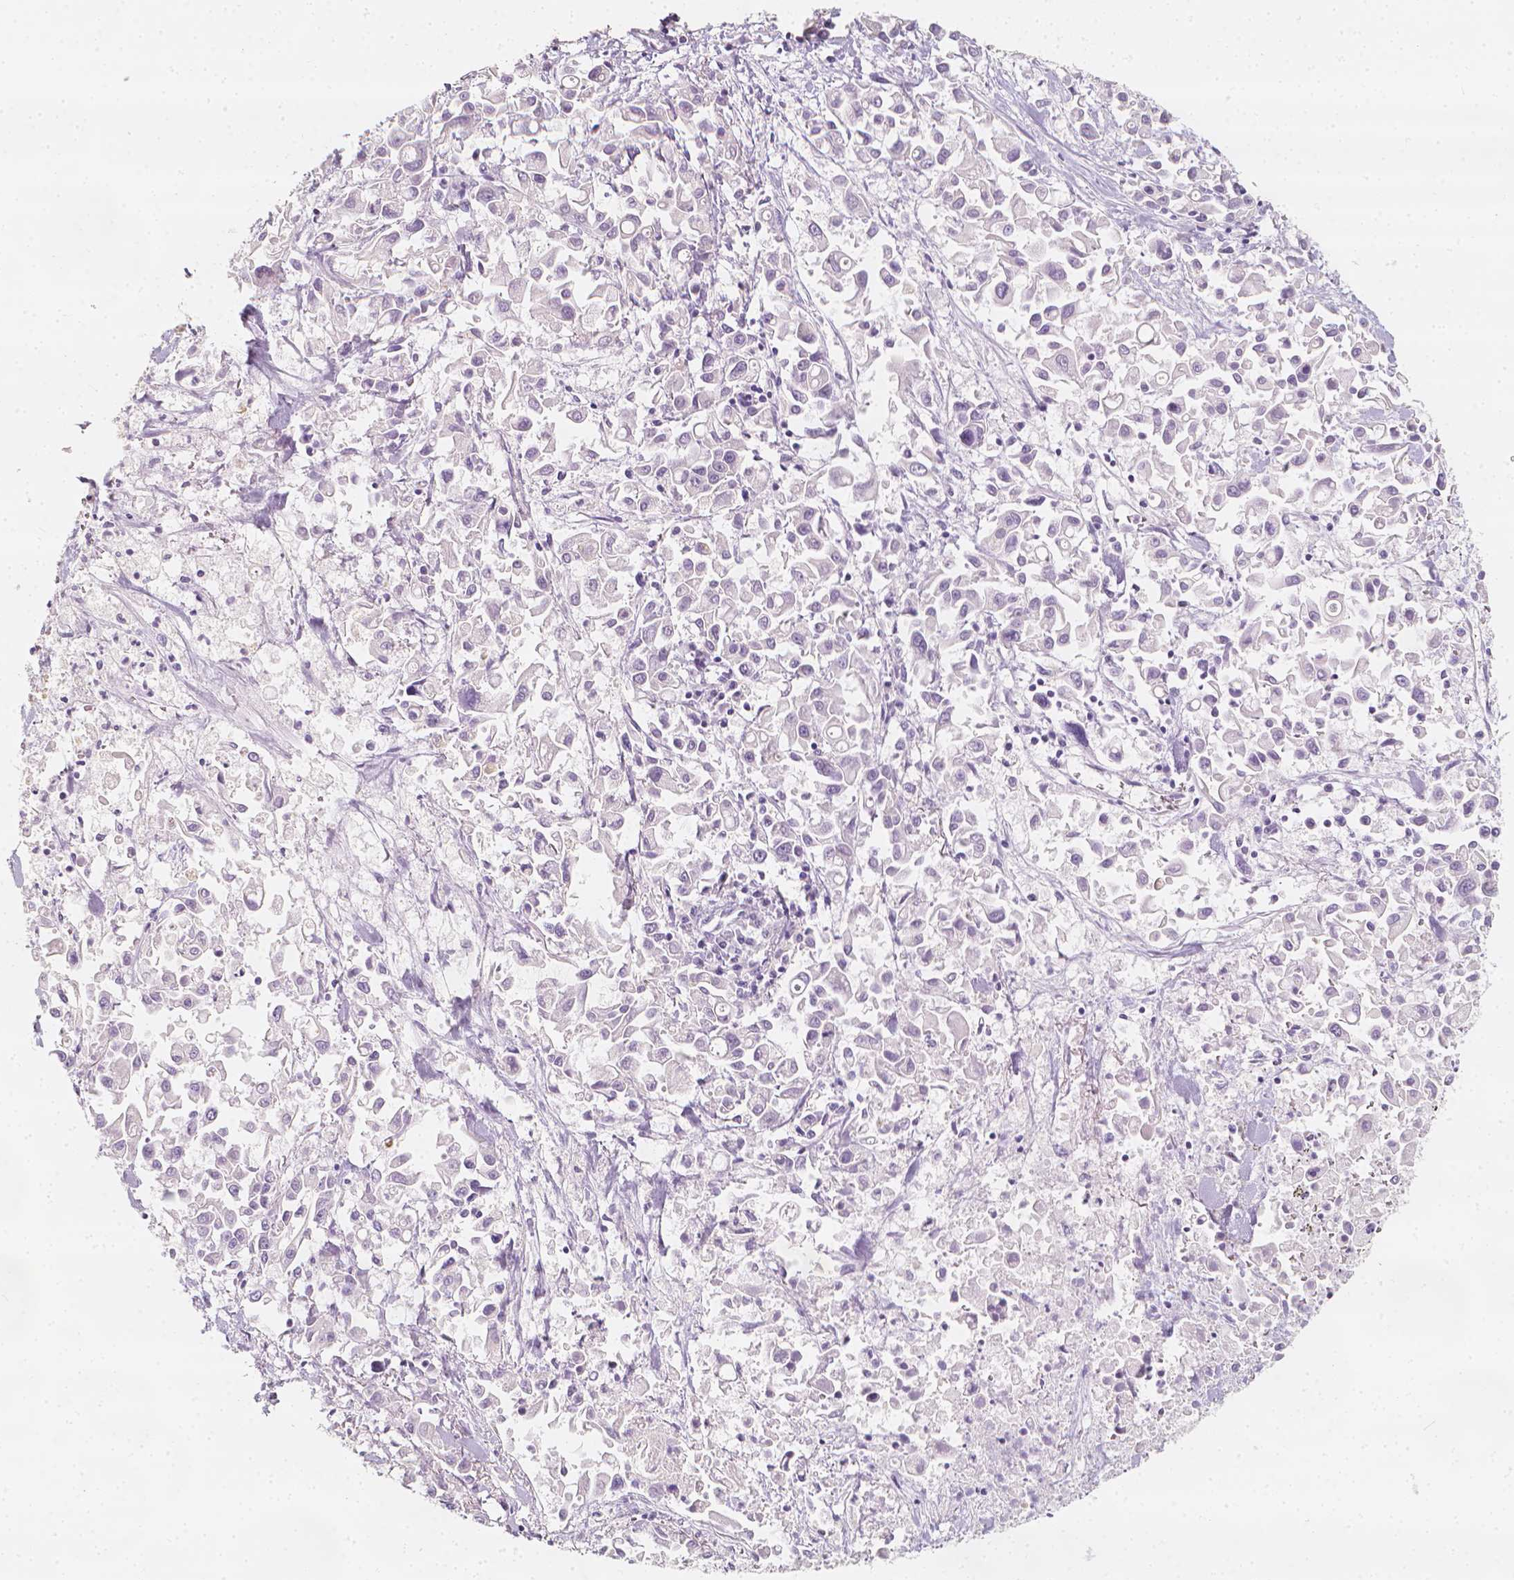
{"staining": {"intensity": "negative", "quantity": "none", "location": "none"}, "tissue": "pancreatic cancer", "cell_type": "Tumor cells", "image_type": "cancer", "snomed": [{"axis": "morphology", "description": "Adenocarcinoma, NOS"}, {"axis": "topography", "description": "Pancreas"}], "caption": "An IHC photomicrograph of adenocarcinoma (pancreatic) is shown. There is no staining in tumor cells of adenocarcinoma (pancreatic).", "gene": "RBFOX1", "patient": {"sex": "female", "age": 83}}